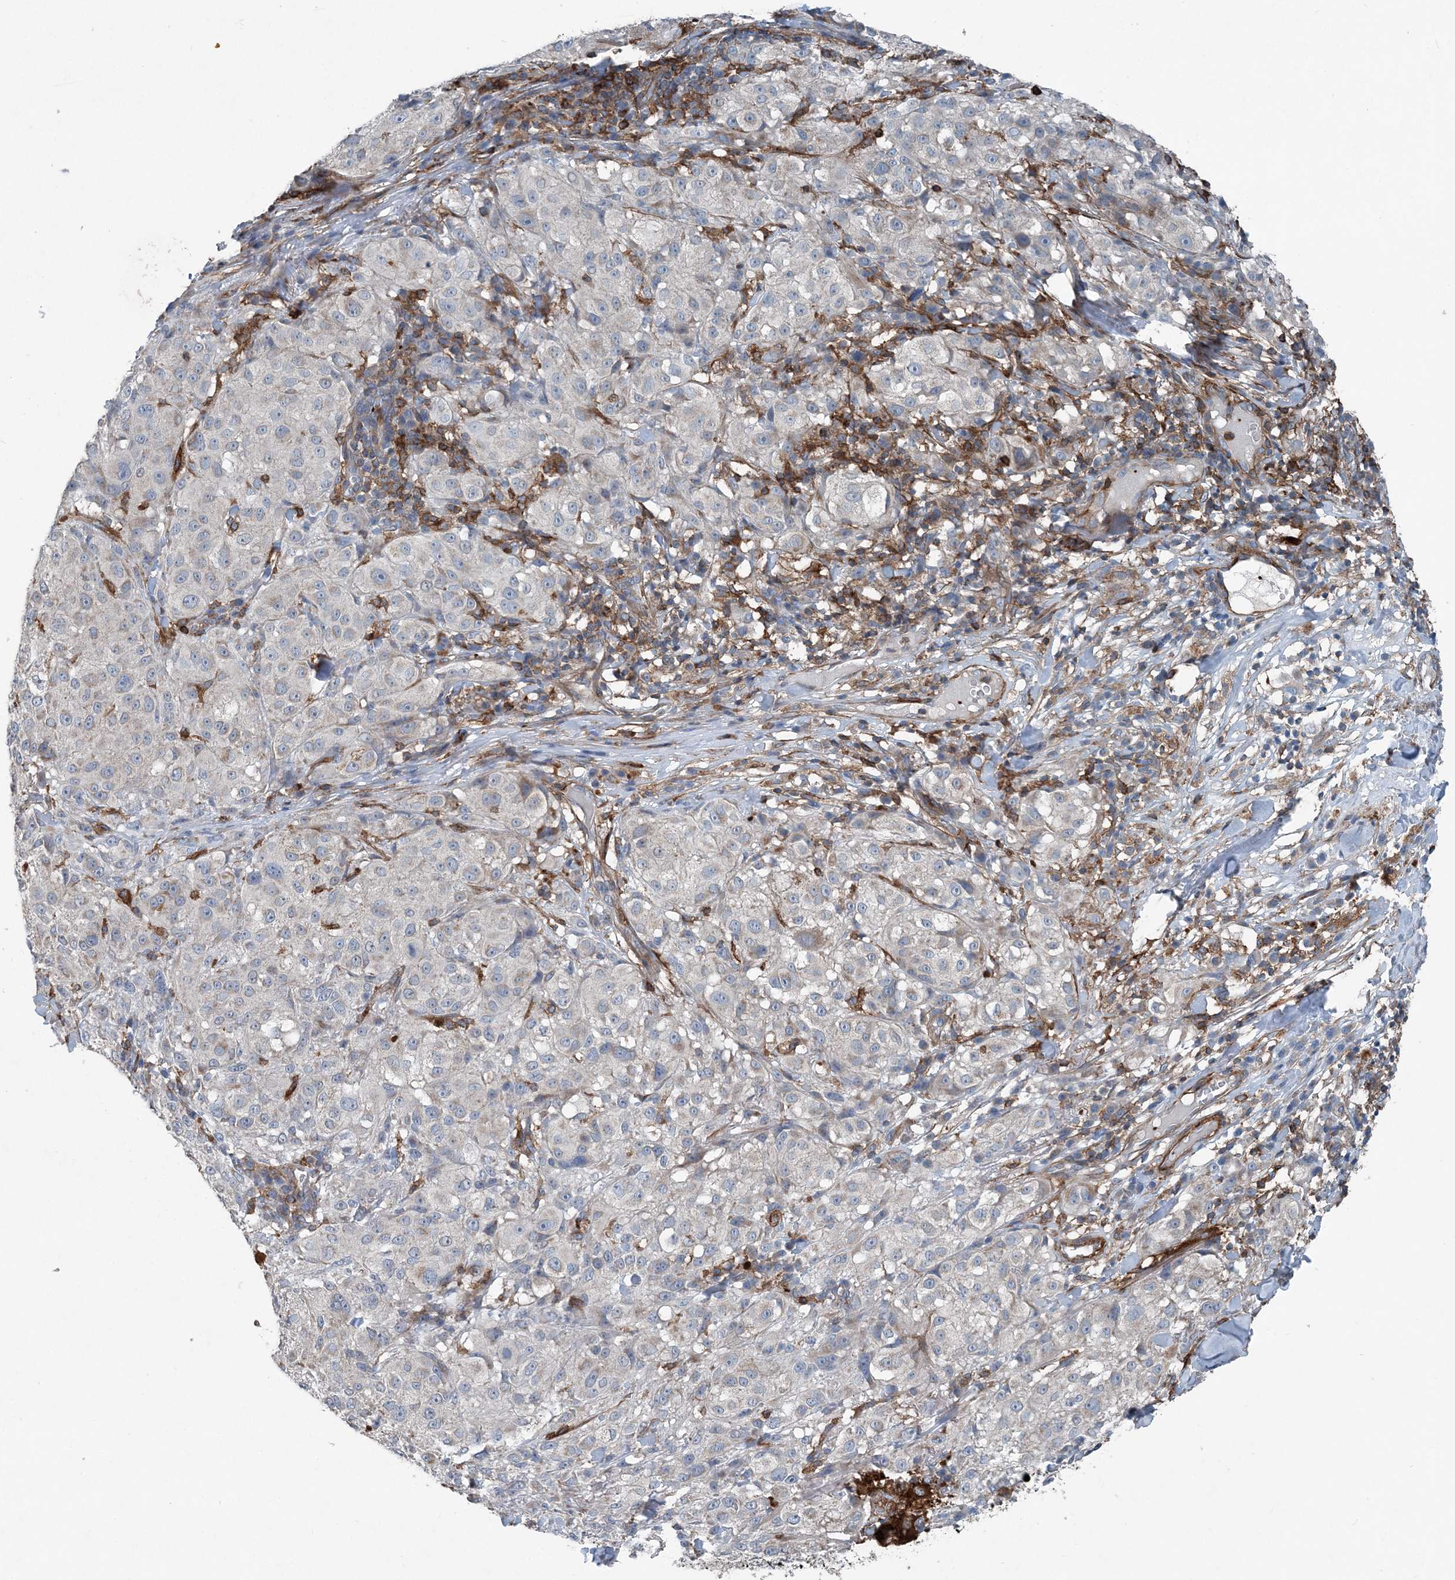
{"staining": {"intensity": "negative", "quantity": "none", "location": "none"}, "tissue": "melanoma", "cell_type": "Tumor cells", "image_type": "cancer", "snomed": [{"axis": "morphology", "description": "Necrosis, NOS"}, {"axis": "morphology", "description": "Malignant melanoma, NOS"}, {"axis": "topography", "description": "Skin"}], "caption": "Immunohistochemical staining of human malignant melanoma reveals no significant staining in tumor cells. (DAB (3,3'-diaminobenzidine) IHC, high magnification).", "gene": "DGUOK", "patient": {"sex": "female", "age": 87}}